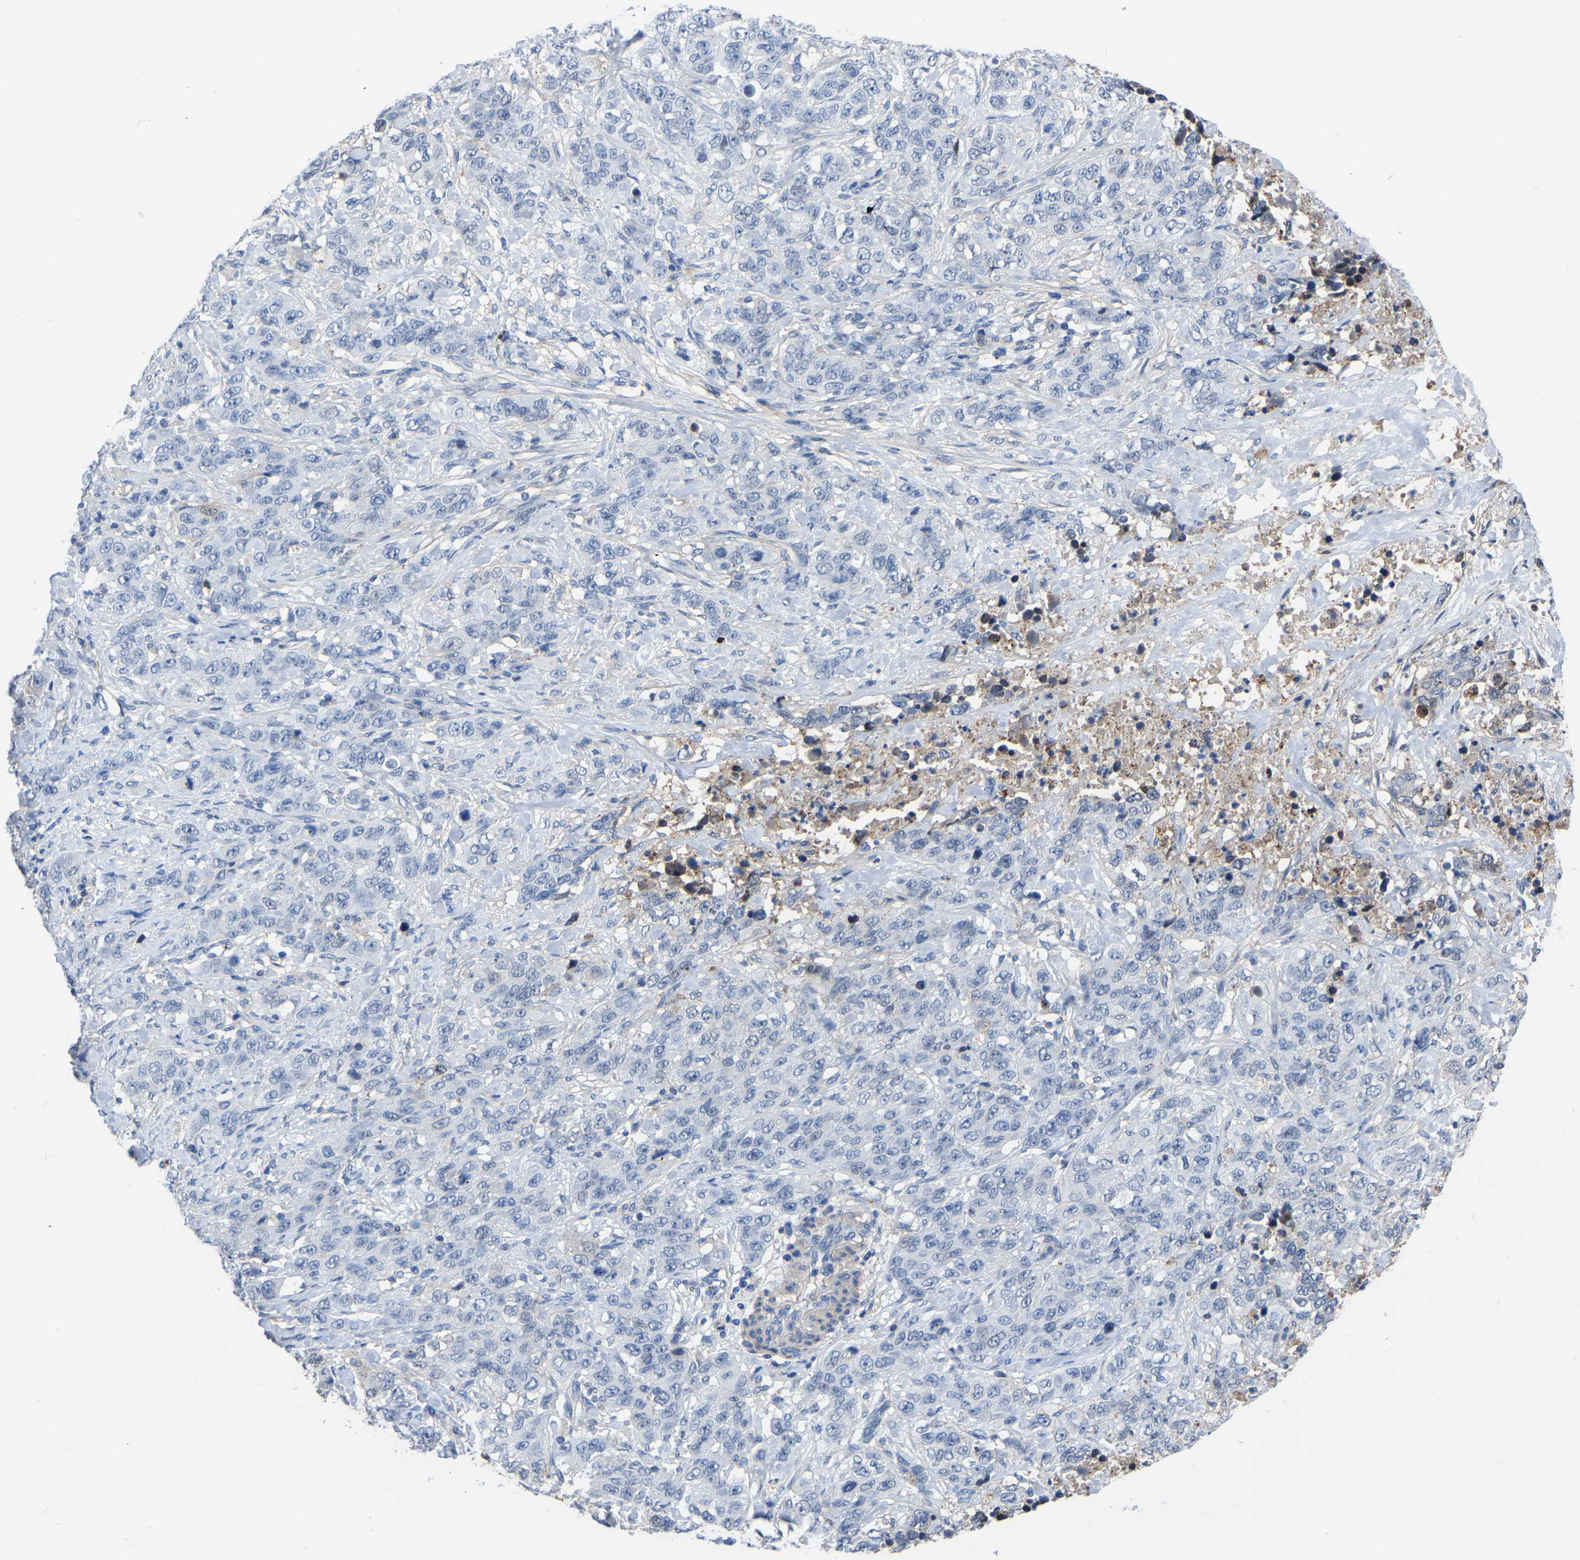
{"staining": {"intensity": "negative", "quantity": "none", "location": "none"}, "tissue": "stomach cancer", "cell_type": "Tumor cells", "image_type": "cancer", "snomed": [{"axis": "morphology", "description": "Adenocarcinoma, NOS"}, {"axis": "topography", "description": "Stomach"}], "caption": "This photomicrograph is of stomach adenocarcinoma stained with immunohistochemistry to label a protein in brown with the nuclei are counter-stained blue. There is no expression in tumor cells.", "gene": "ZNF449", "patient": {"sex": "male", "age": 48}}